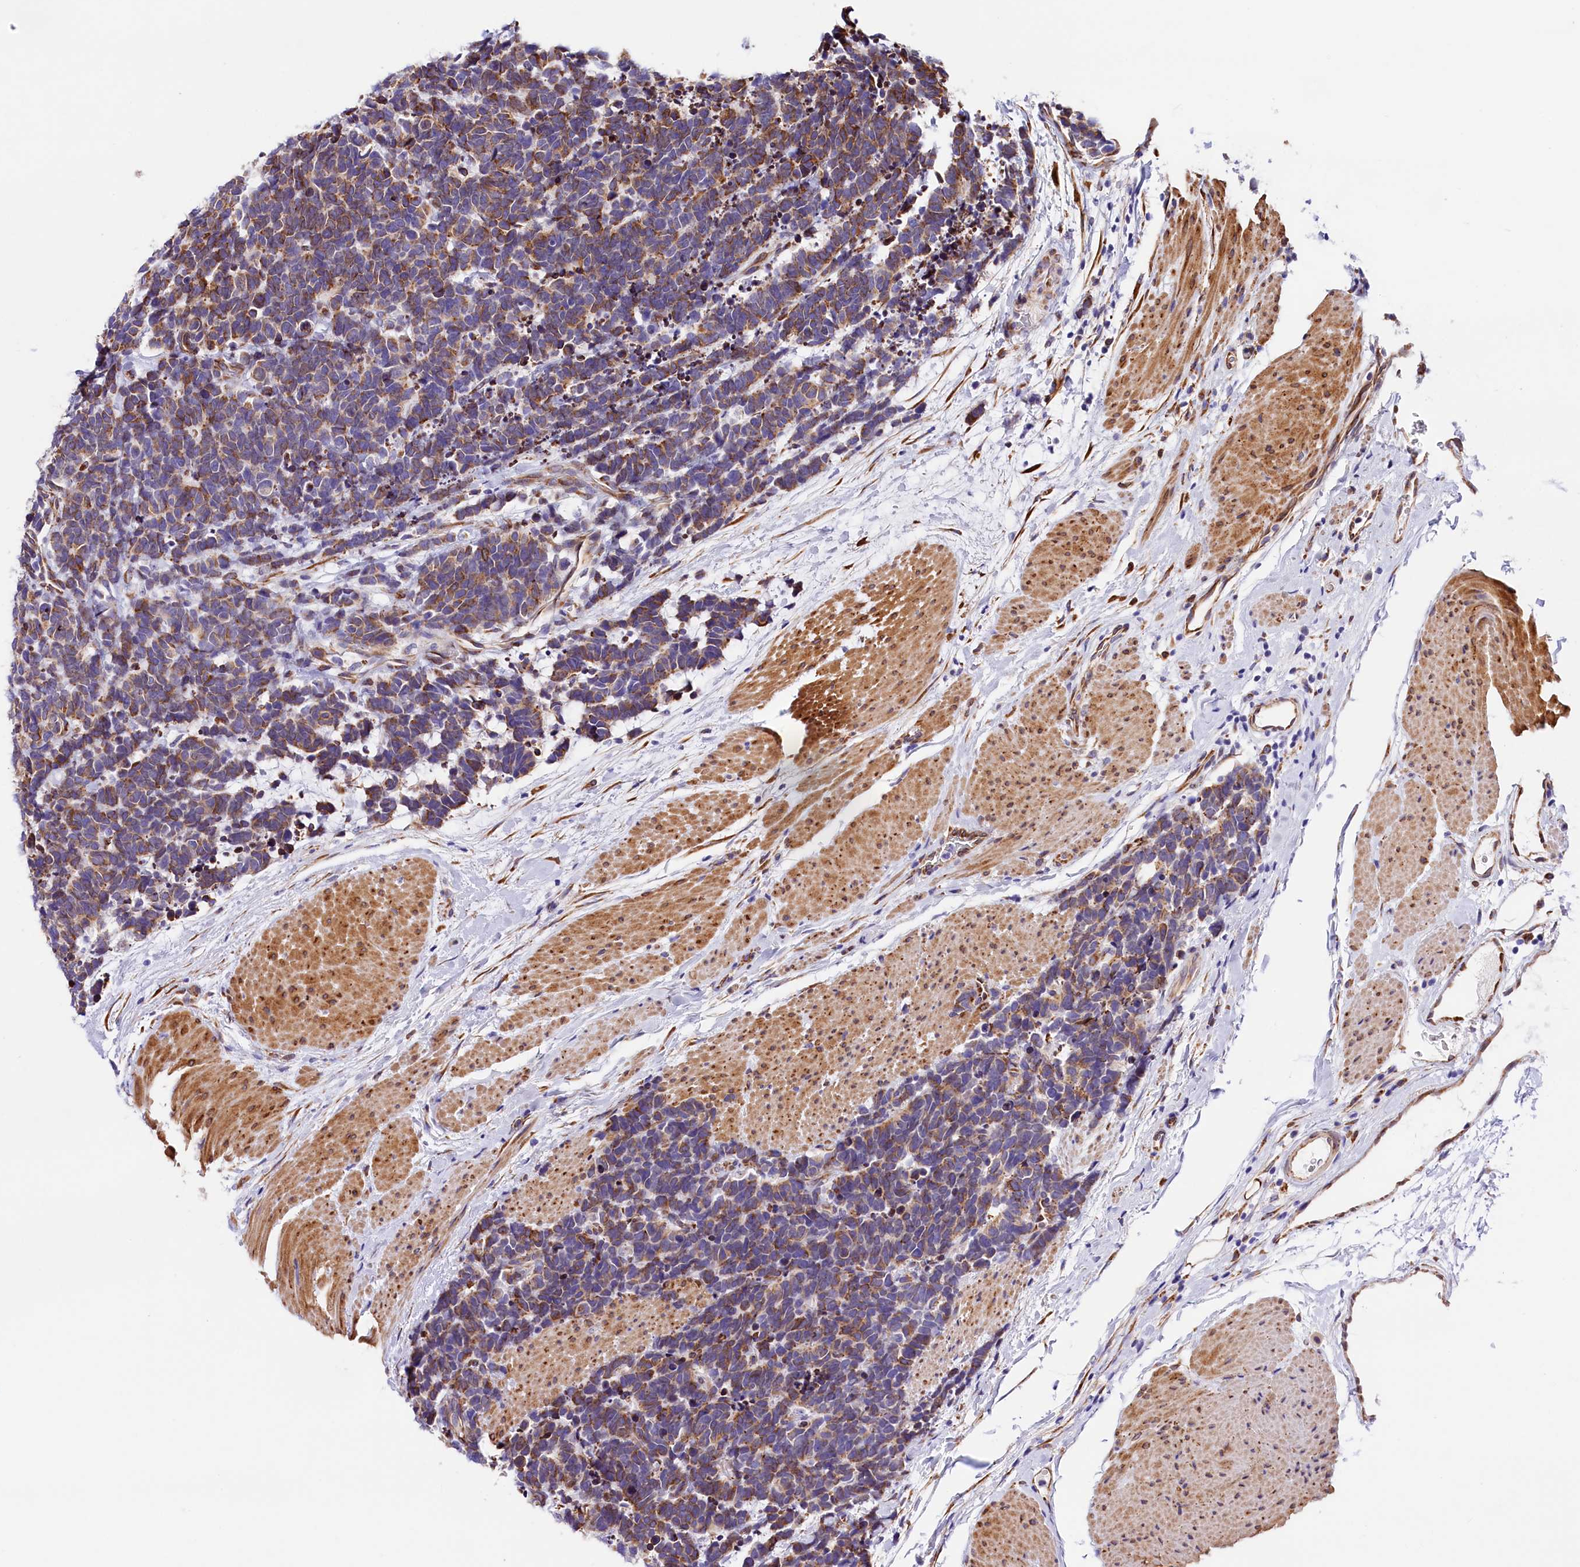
{"staining": {"intensity": "moderate", "quantity": ">75%", "location": "cytoplasmic/membranous"}, "tissue": "carcinoid", "cell_type": "Tumor cells", "image_type": "cancer", "snomed": [{"axis": "morphology", "description": "Carcinoma, NOS"}, {"axis": "morphology", "description": "Carcinoid, malignant, NOS"}, {"axis": "topography", "description": "Urinary bladder"}], "caption": "The photomicrograph reveals immunohistochemical staining of malignant carcinoid. There is moderate cytoplasmic/membranous expression is appreciated in approximately >75% of tumor cells.", "gene": "ITGA1", "patient": {"sex": "male", "age": 57}}